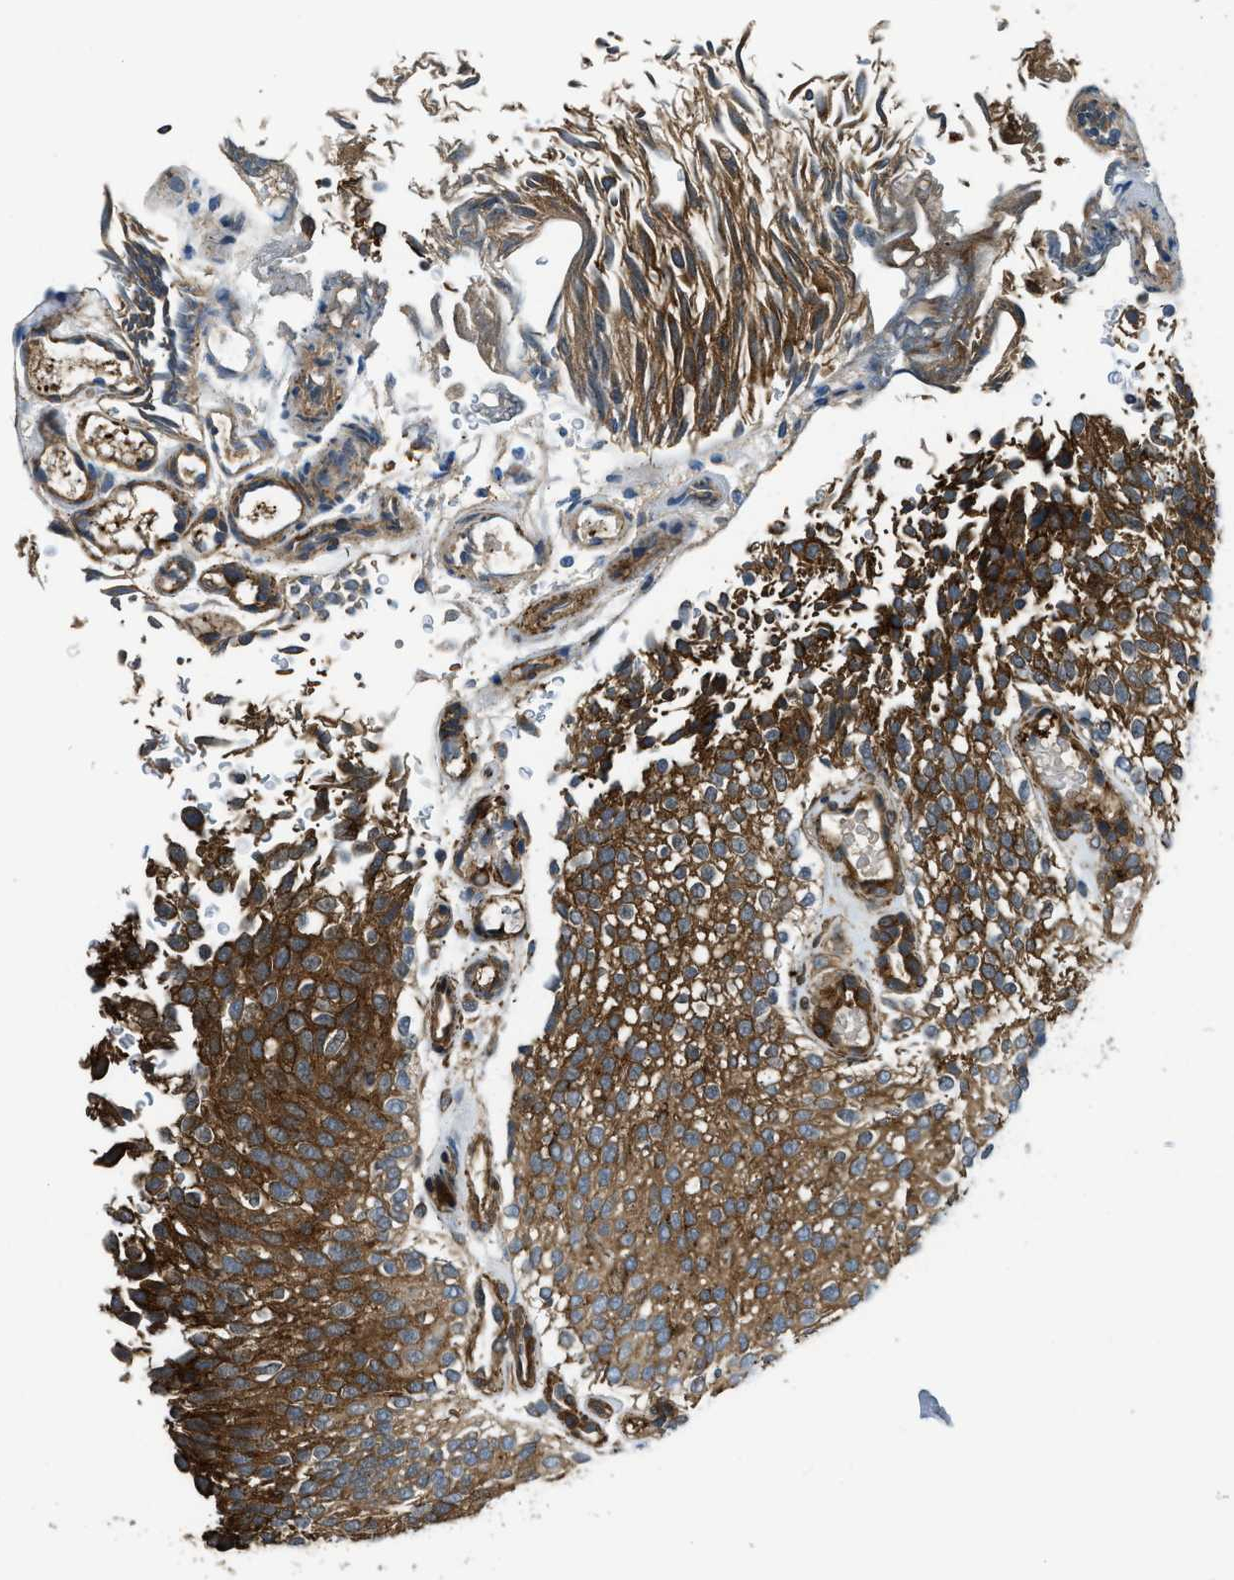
{"staining": {"intensity": "strong", "quantity": ">75%", "location": "cytoplasmic/membranous"}, "tissue": "urothelial cancer", "cell_type": "Tumor cells", "image_type": "cancer", "snomed": [{"axis": "morphology", "description": "Urothelial carcinoma, Low grade"}, {"axis": "topography", "description": "Urinary bladder"}], "caption": "A high-resolution micrograph shows immunohistochemistry staining of low-grade urothelial carcinoma, which demonstrates strong cytoplasmic/membranous expression in approximately >75% of tumor cells.", "gene": "CGN", "patient": {"sex": "male", "age": 78}}